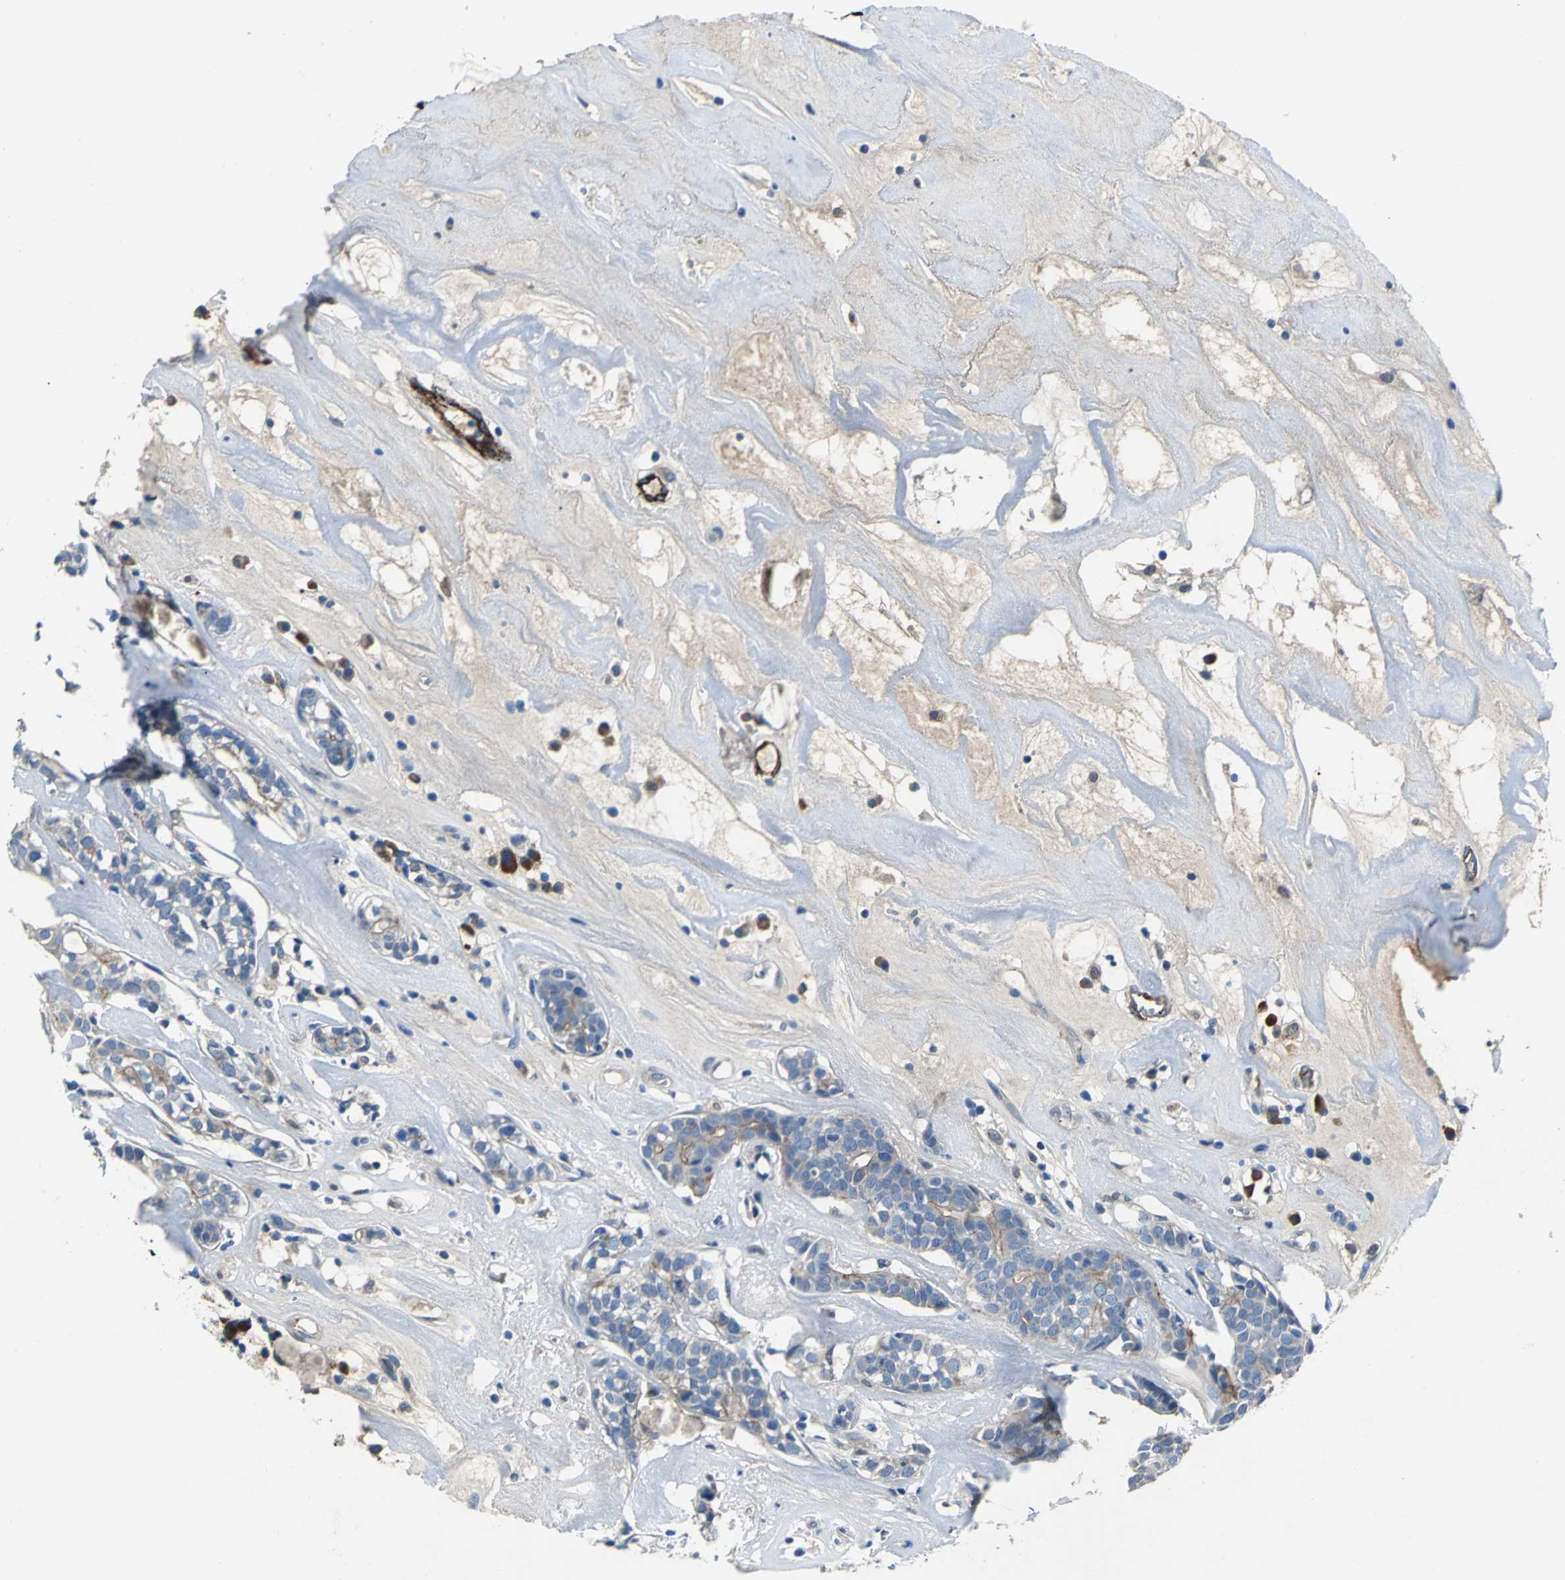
{"staining": {"intensity": "moderate", "quantity": "25%-75%", "location": "cytoplasmic/membranous"}, "tissue": "head and neck cancer", "cell_type": "Tumor cells", "image_type": "cancer", "snomed": [{"axis": "morphology", "description": "Adenocarcinoma, NOS"}, {"axis": "topography", "description": "Salivary gland"}, {"axis": "topography", "description": "Head-Neck"}], "caption": "Moderate cytoplasmic/membranous positivity is appreciated in approximately 25%-75% of tumor cells in adenocarcinoma (head and neck).", "gene": "SELP", "patient": {"sex": "female", "age": 65}}